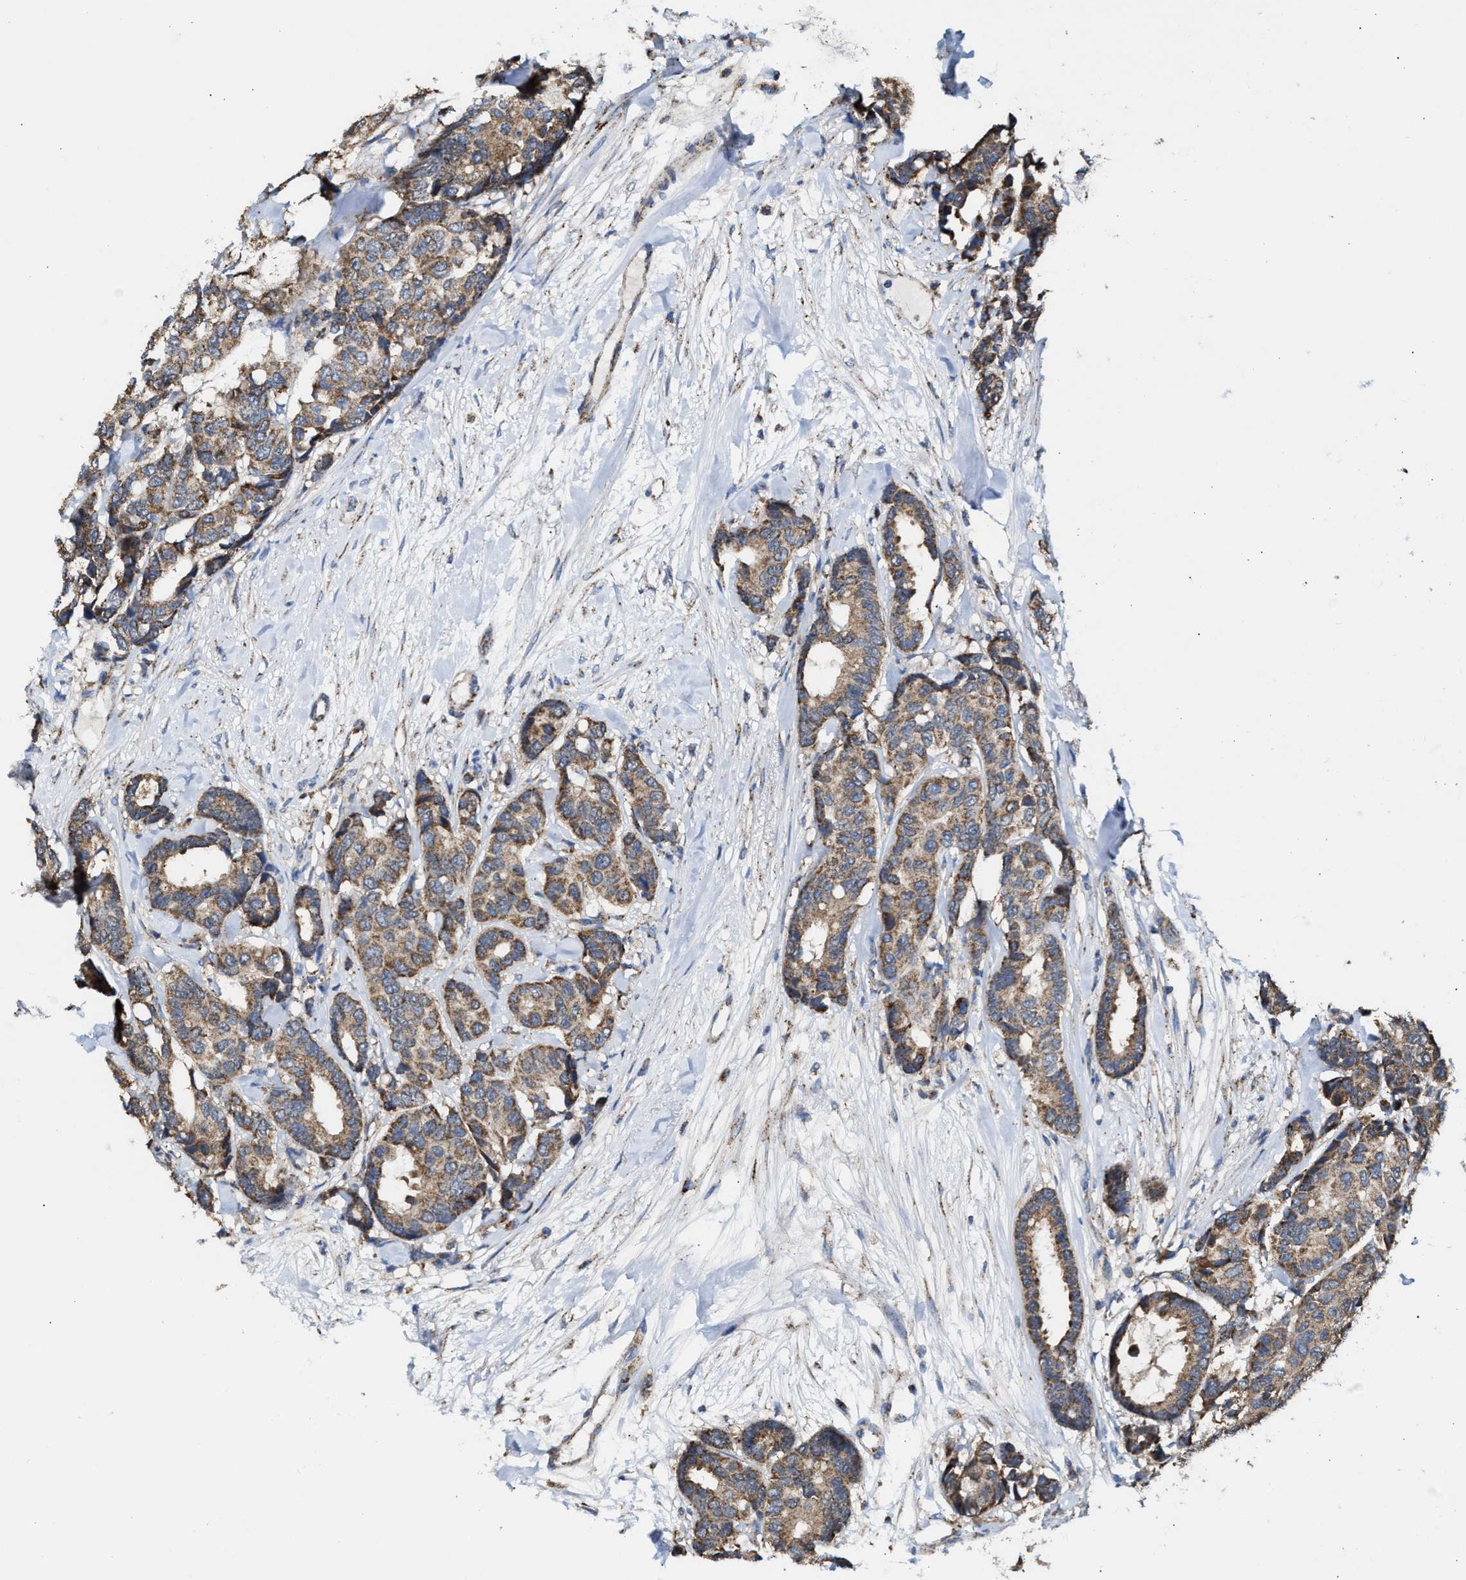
{"staining": {"intensity": "moderate", "quantity": ">75%", "location": "cytoplasmic/membranous"}, "tissue": "breast cancer", "cell_type": "Tumor cells", "image_type": "cancer", "snomed": [{"axis": "morphology", "description": "Duct carcinoma"}, {"axis": "topography", "description": "Breast"}], "caption": "Moderate cytoplasmic/membranous positivity is identified in about >75% of tumor cells in breast cancer (infiltrating ductal carcinoma).", "gene": "MECR", "patient": {"sex": "female", "age": 87}}